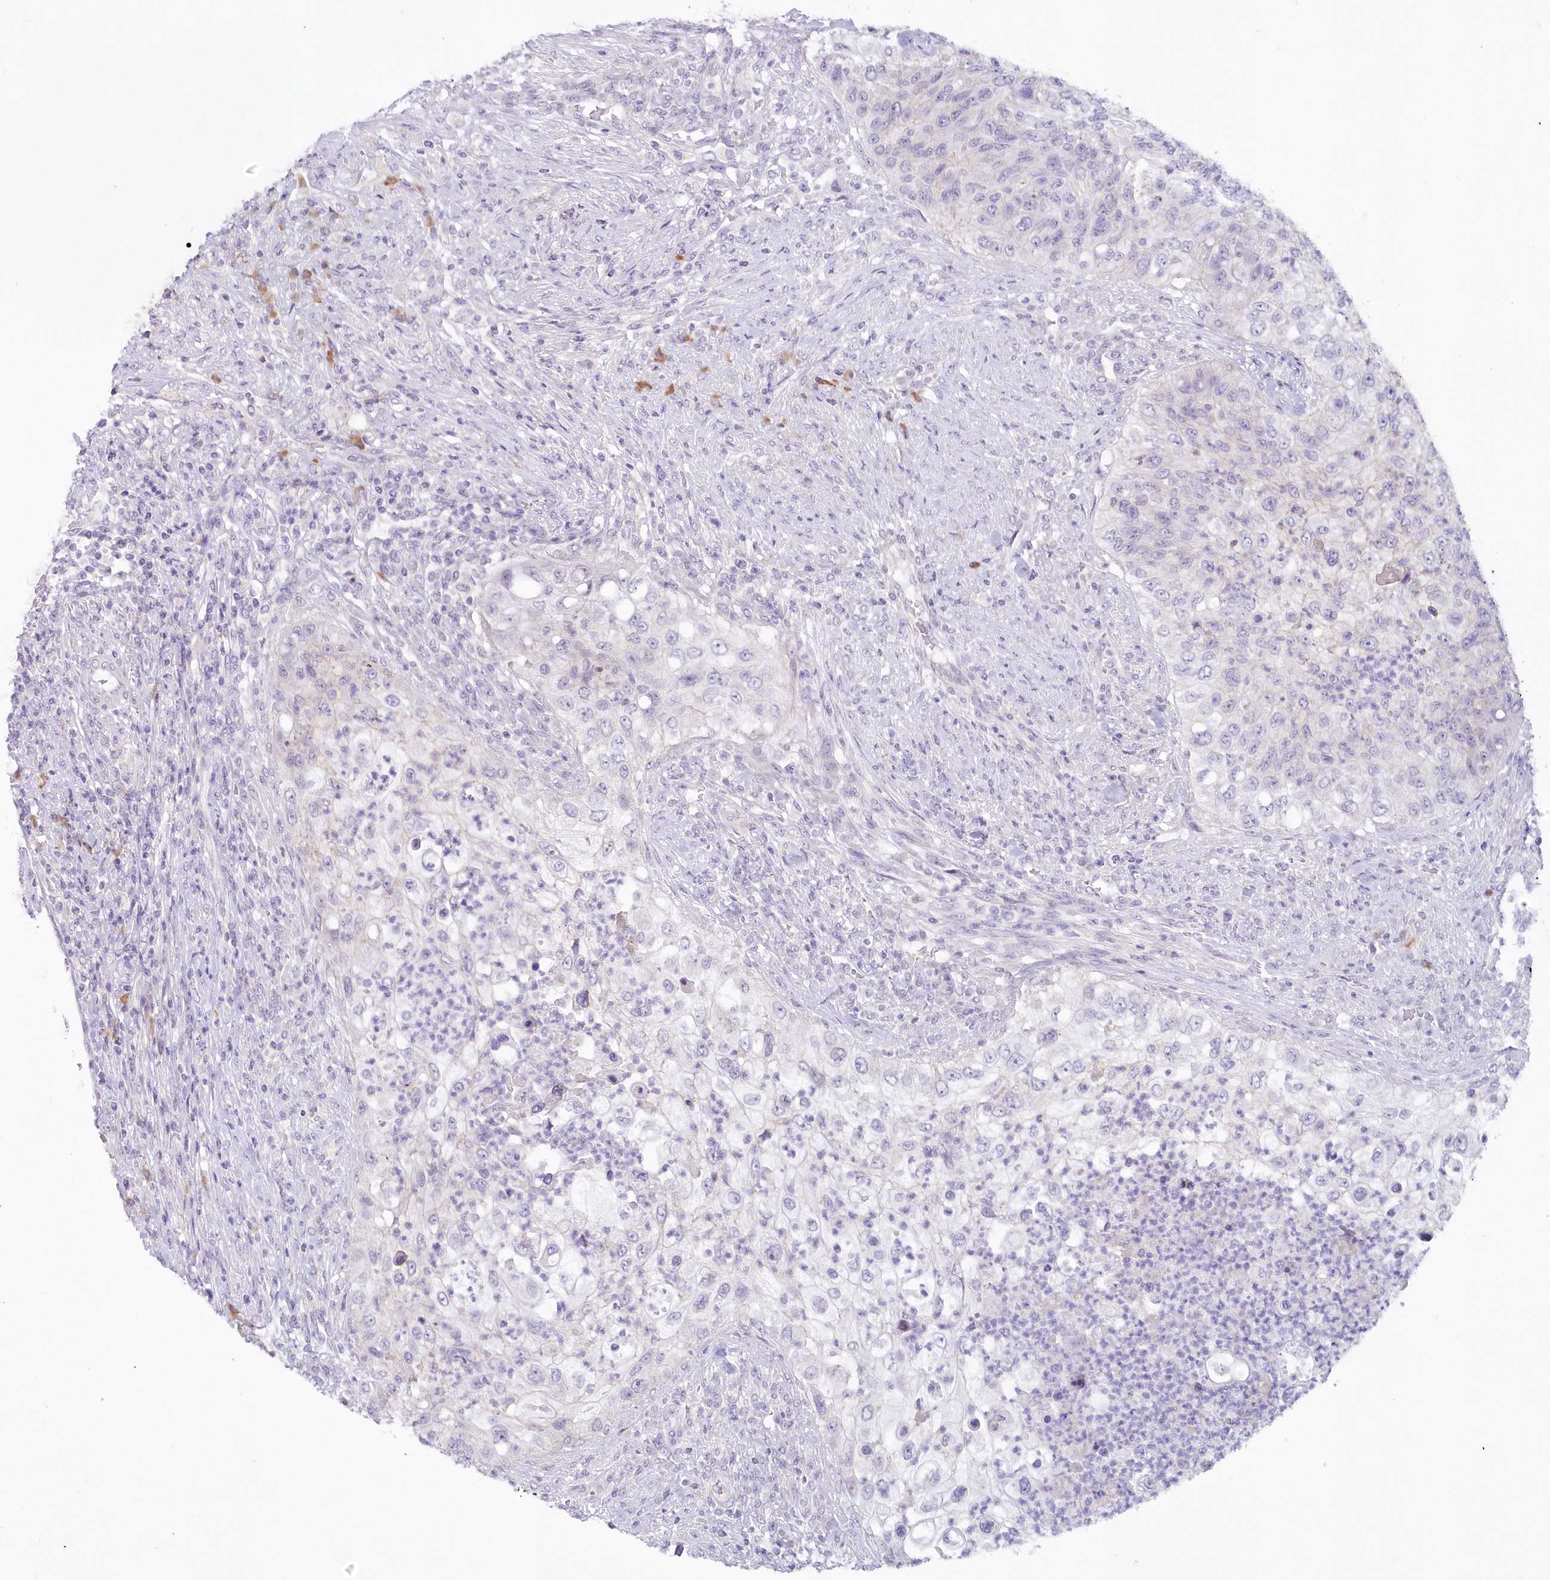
{"staining": {"intensity": "negative", "quantity": "none", "location": "none"}, "tissue": "urothelial cancer", "cell_type": "Tumor cells", "image_type": "cancer", "snomed": [{"axis": "morphology", "description": "Urothelial carcinoma, High grade"}, {"axis": "topography", "description": "Urinary bladder"}], "caption": "Human urothelial carcinoma (high-grade) stained for a protein using IHC displays no staining in tumor cells.", "gene": "SNED1", "patient": {"sex": "female", "age": 60}}